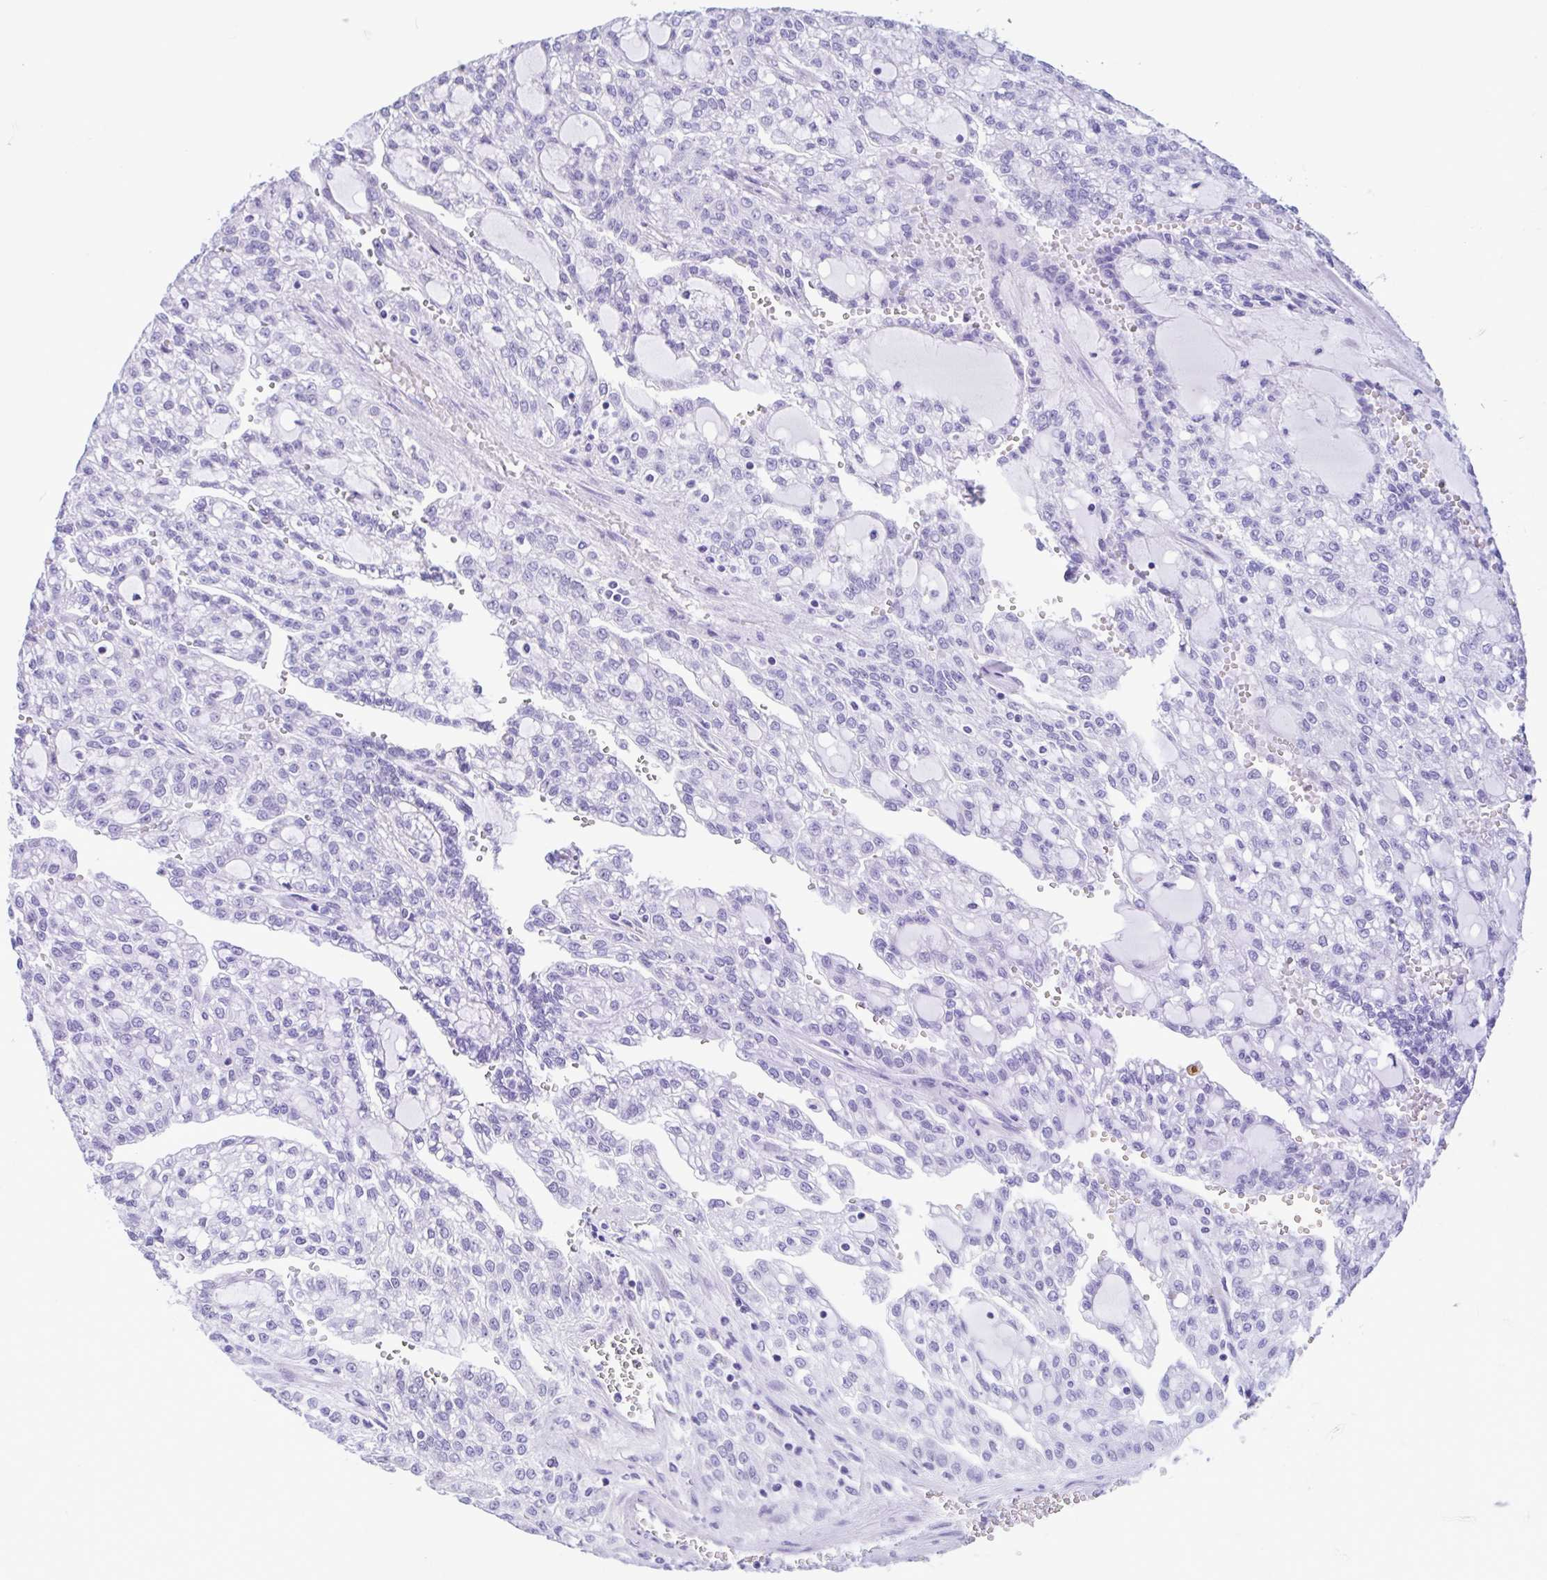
{"staining": {"intensity": "negative", "quantity": "none", "location": "none"}, "tissue": "renal cancer", "cell_type": "Tumor cells", "image_type": "cancer", "snomed": [{"axis": "morphology", "description": "Adenocarcinoma, NOS"}, {"axis": "topography", "description": "Kidney"}], "caption": "Protein analysis of renal cancer (adenocarcinoma) shows no significant expression in tumor cells. (DAB (3,3'-diaminobenzidine) IHC with hematoxylin counter stain).", "gene": "IAPP", "patient": {"sex": "male", "age": 63}}